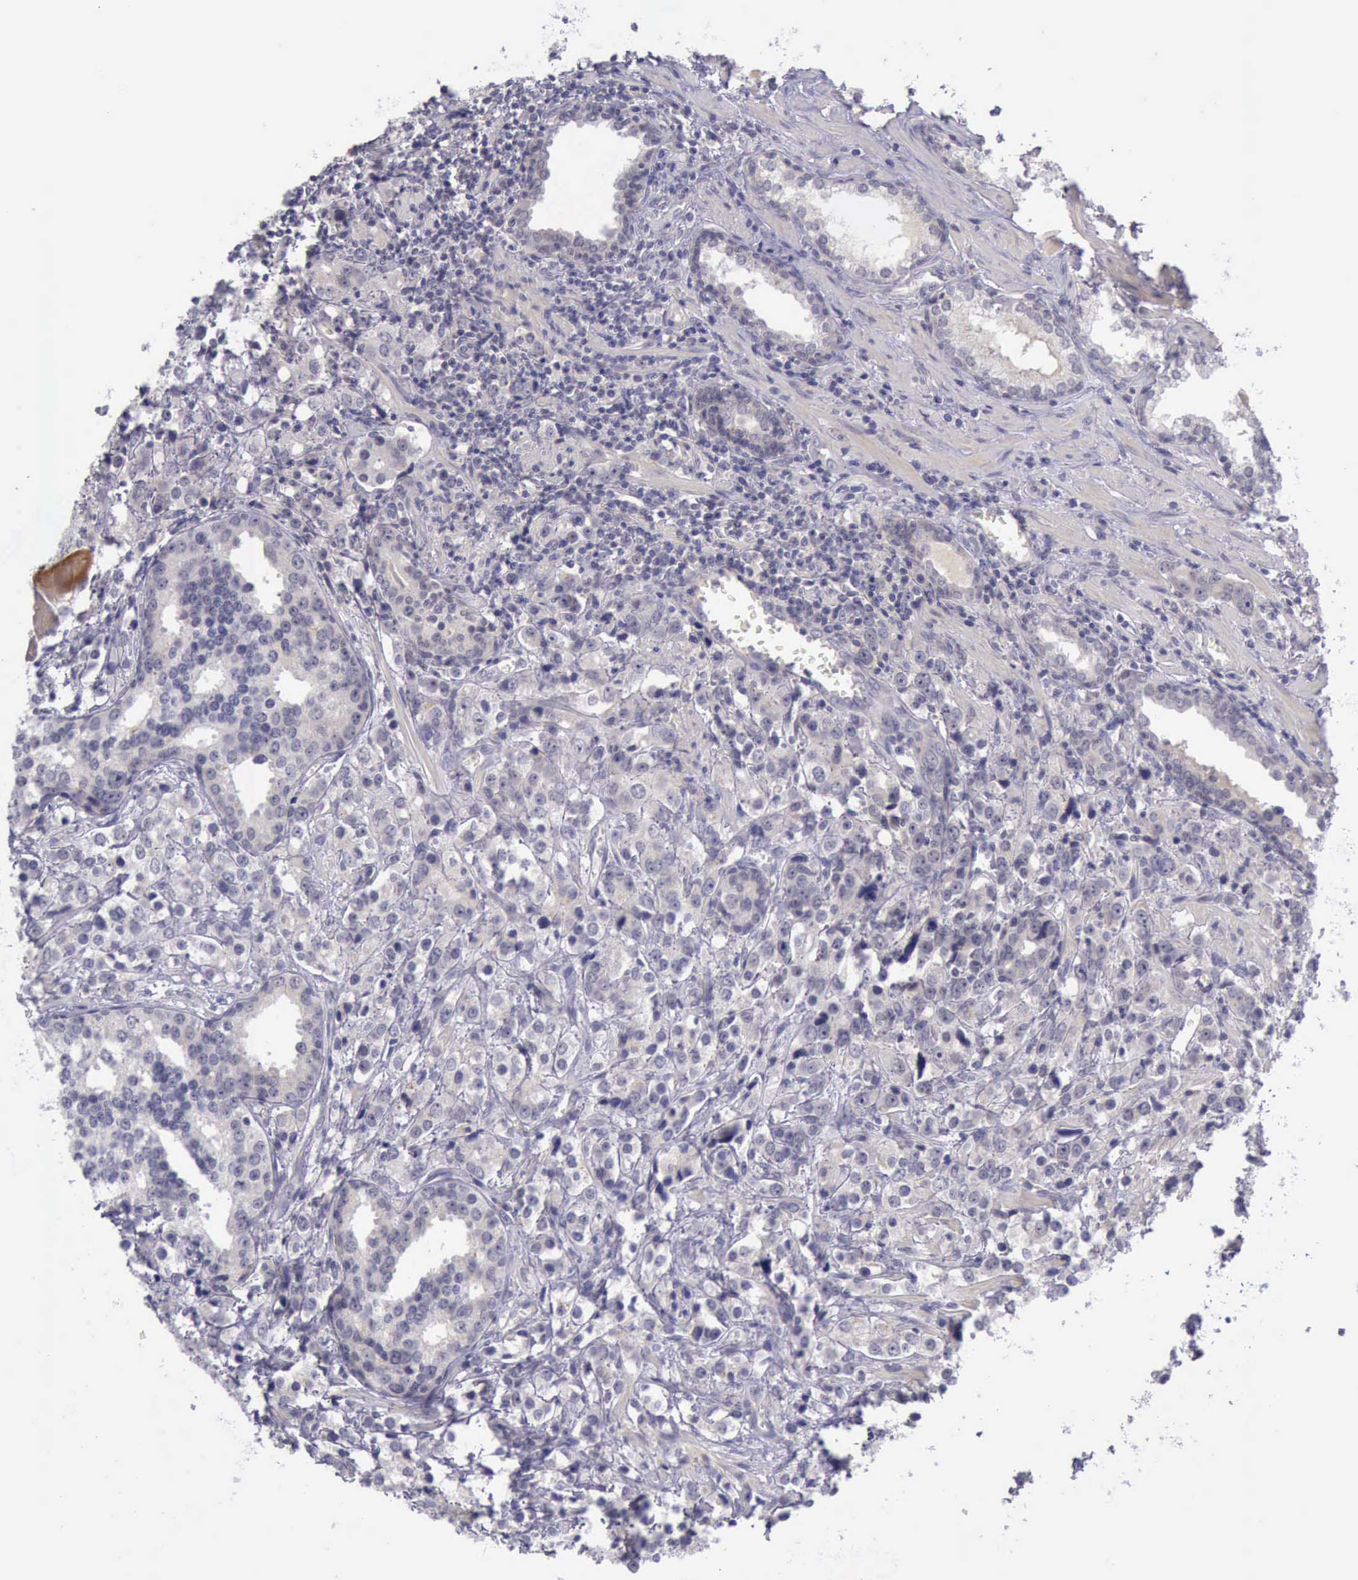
{"staining": {"intensity": "negative", "quantity": "none", "location": "none"}, "tissue": "prostate cancer", "cell_type": "Tumor cells", "image_type": "cancer", "snomed": [{"axis": "morphology", "description": "Adenocarcinoma, High grade"}, {"axis": "topography", "description": "Prostate"}], "caption": "Photomicrograph shows no significant protein expression in tumor cells of adenocarcinoma (high-grade) (prostate).", "gene": "ARNT2", "patient": {"sex": "male", "age": 71}}